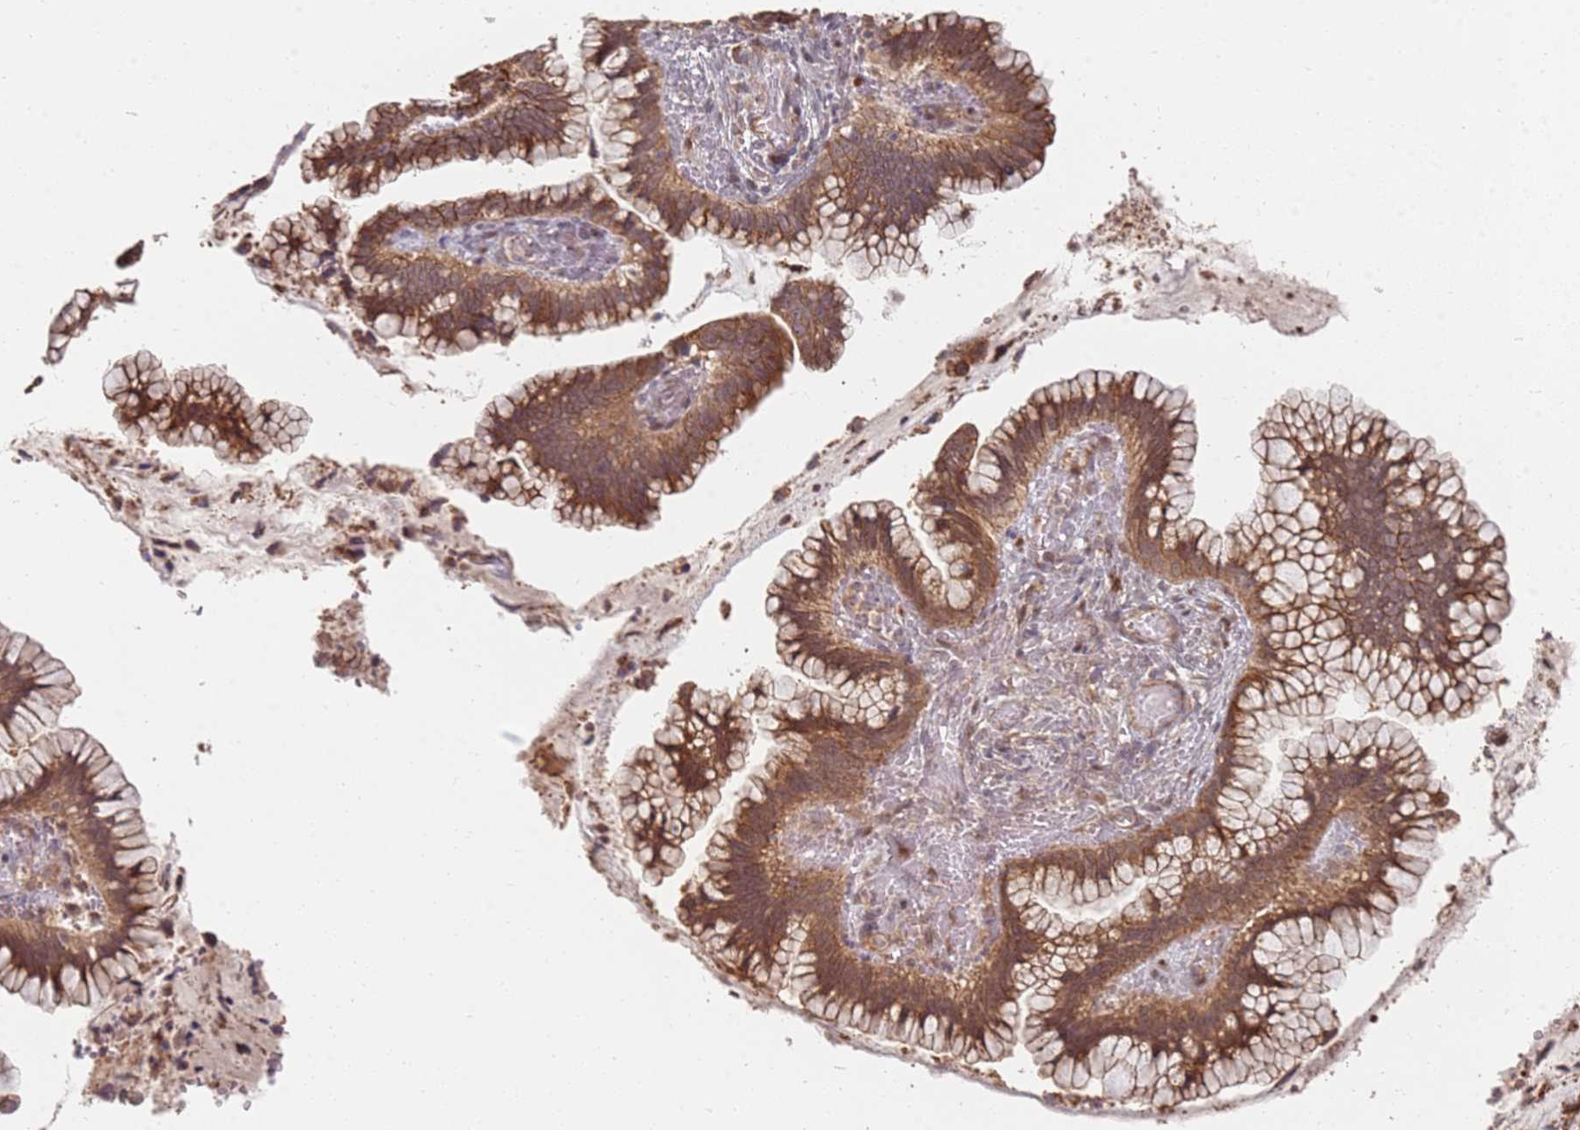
{"staining": {"intensity": "moderate", "quantity": ">75%", "location": "cytoplasmic/membranous"}, "tissue": "cervical cancer", "cell_type": "Tumor cells", "image_type": "cancer", "snomed": [{"axis": "morphology", "description": "Adenocarcinoma, NOS"}, {"axis": "topography", "description": "Cervix"}], "caption": "IHC image of neoplastic tissue: human cervical cancer (adenocarcinoma) stained using immunohistochemistry shows medium levels of moderate protein expression localized specifically in the cytoplasmic/membranous of tumor cells, appearing as a cytoplasmic/membranous brown color.", "gene": "MPEG1", "patient": {"sex": "female", "age": 44}}